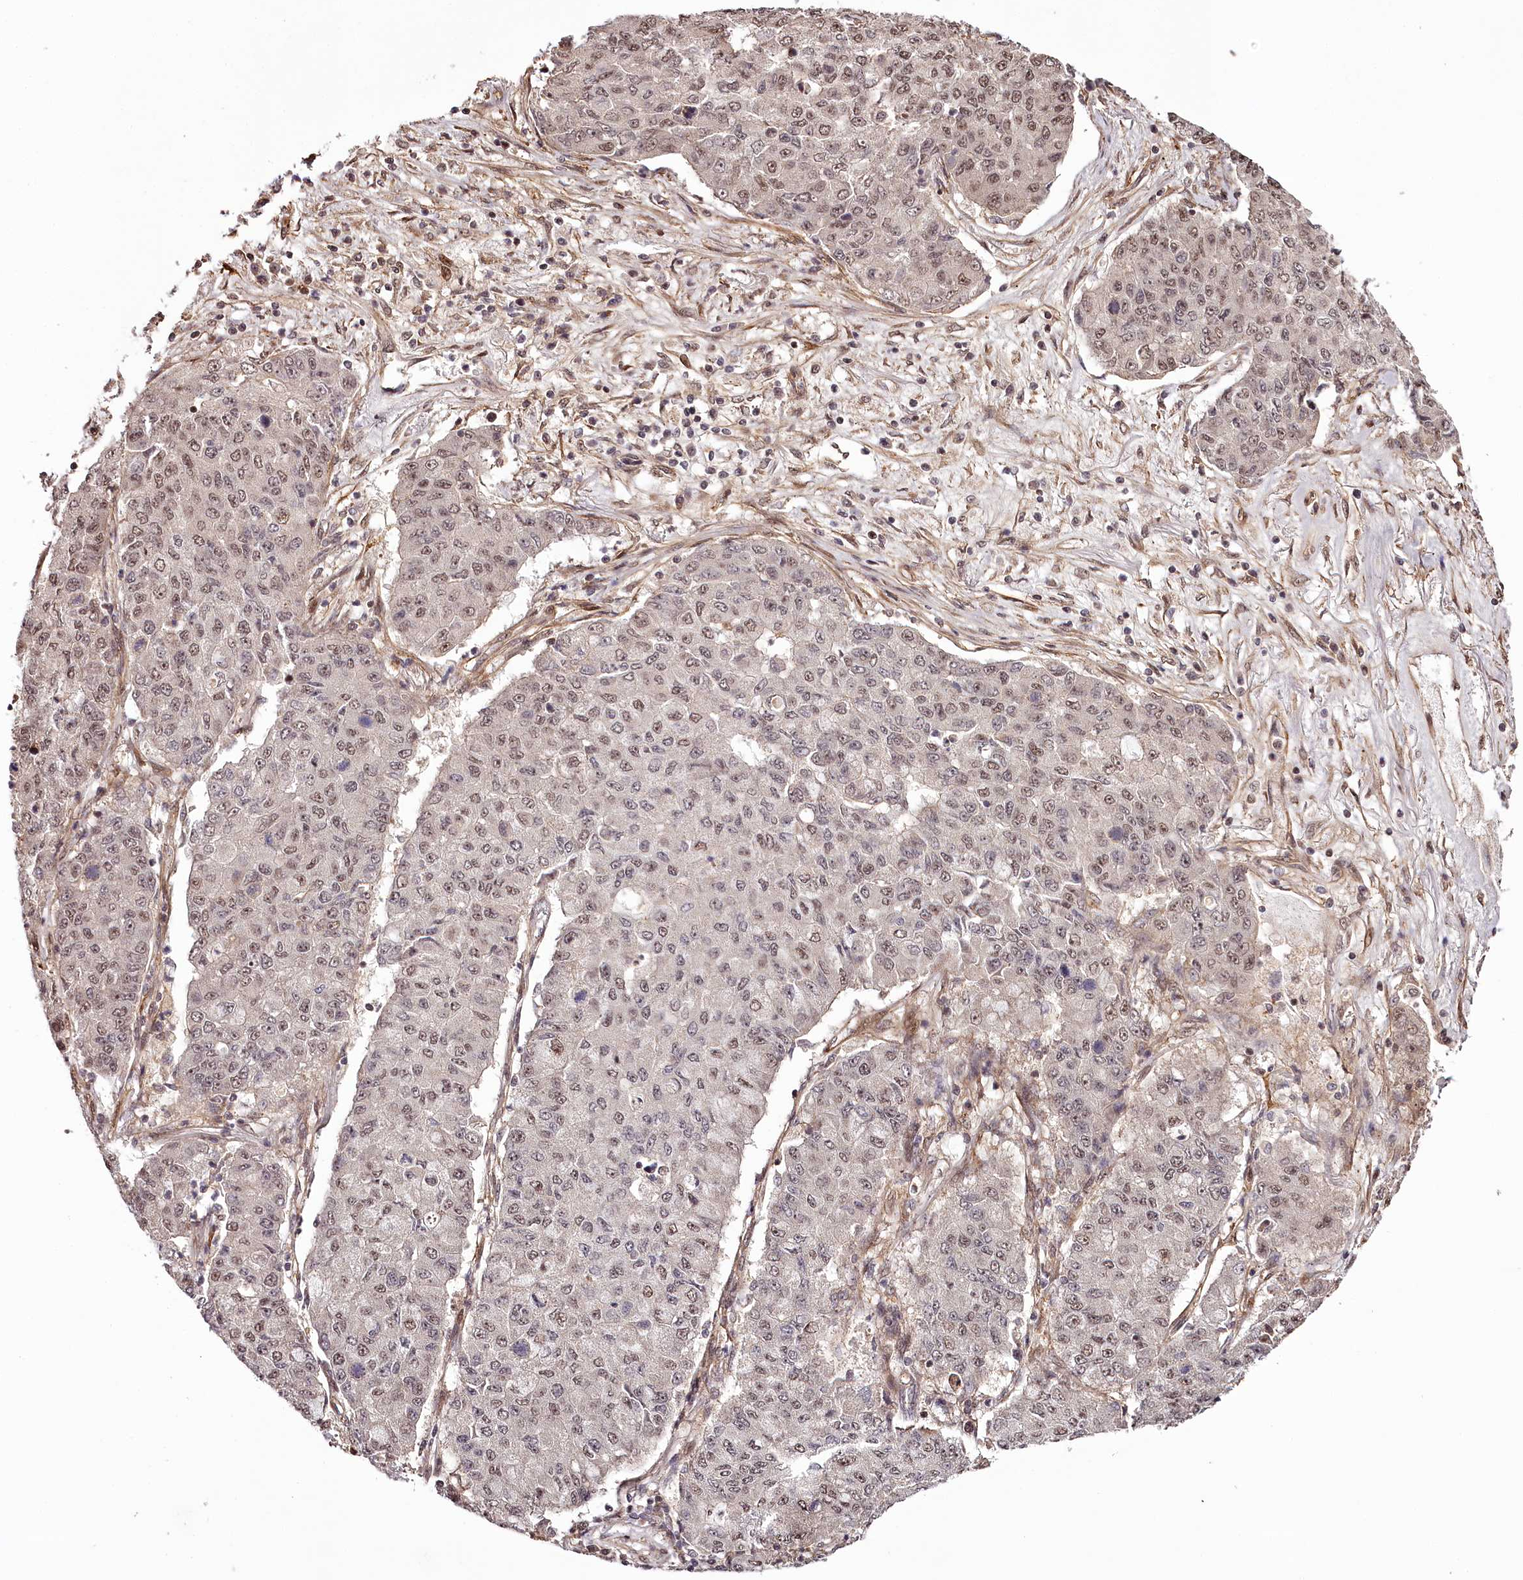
{"staining": {"intensity": "weak", "quantity": "25%-75%", "location": "nuclear"}, "tissue": "lung cancer", "cell_type": "Tumor cells", "image_type": "cancer", "snomed": [{"axis": "morphology", "description": "Squamous cell carcinoma, NOS"}, {"axis": "topography", "description": "Lung"}], "caption": "Lung squamous cell carcinoma was stained to show a protein in brown. There is low levels of weak nuclear positivity in approximately 25%-75% of tumor cells.", "gene": "TTC33", "patient": {"sex": "male", "age": 74}}